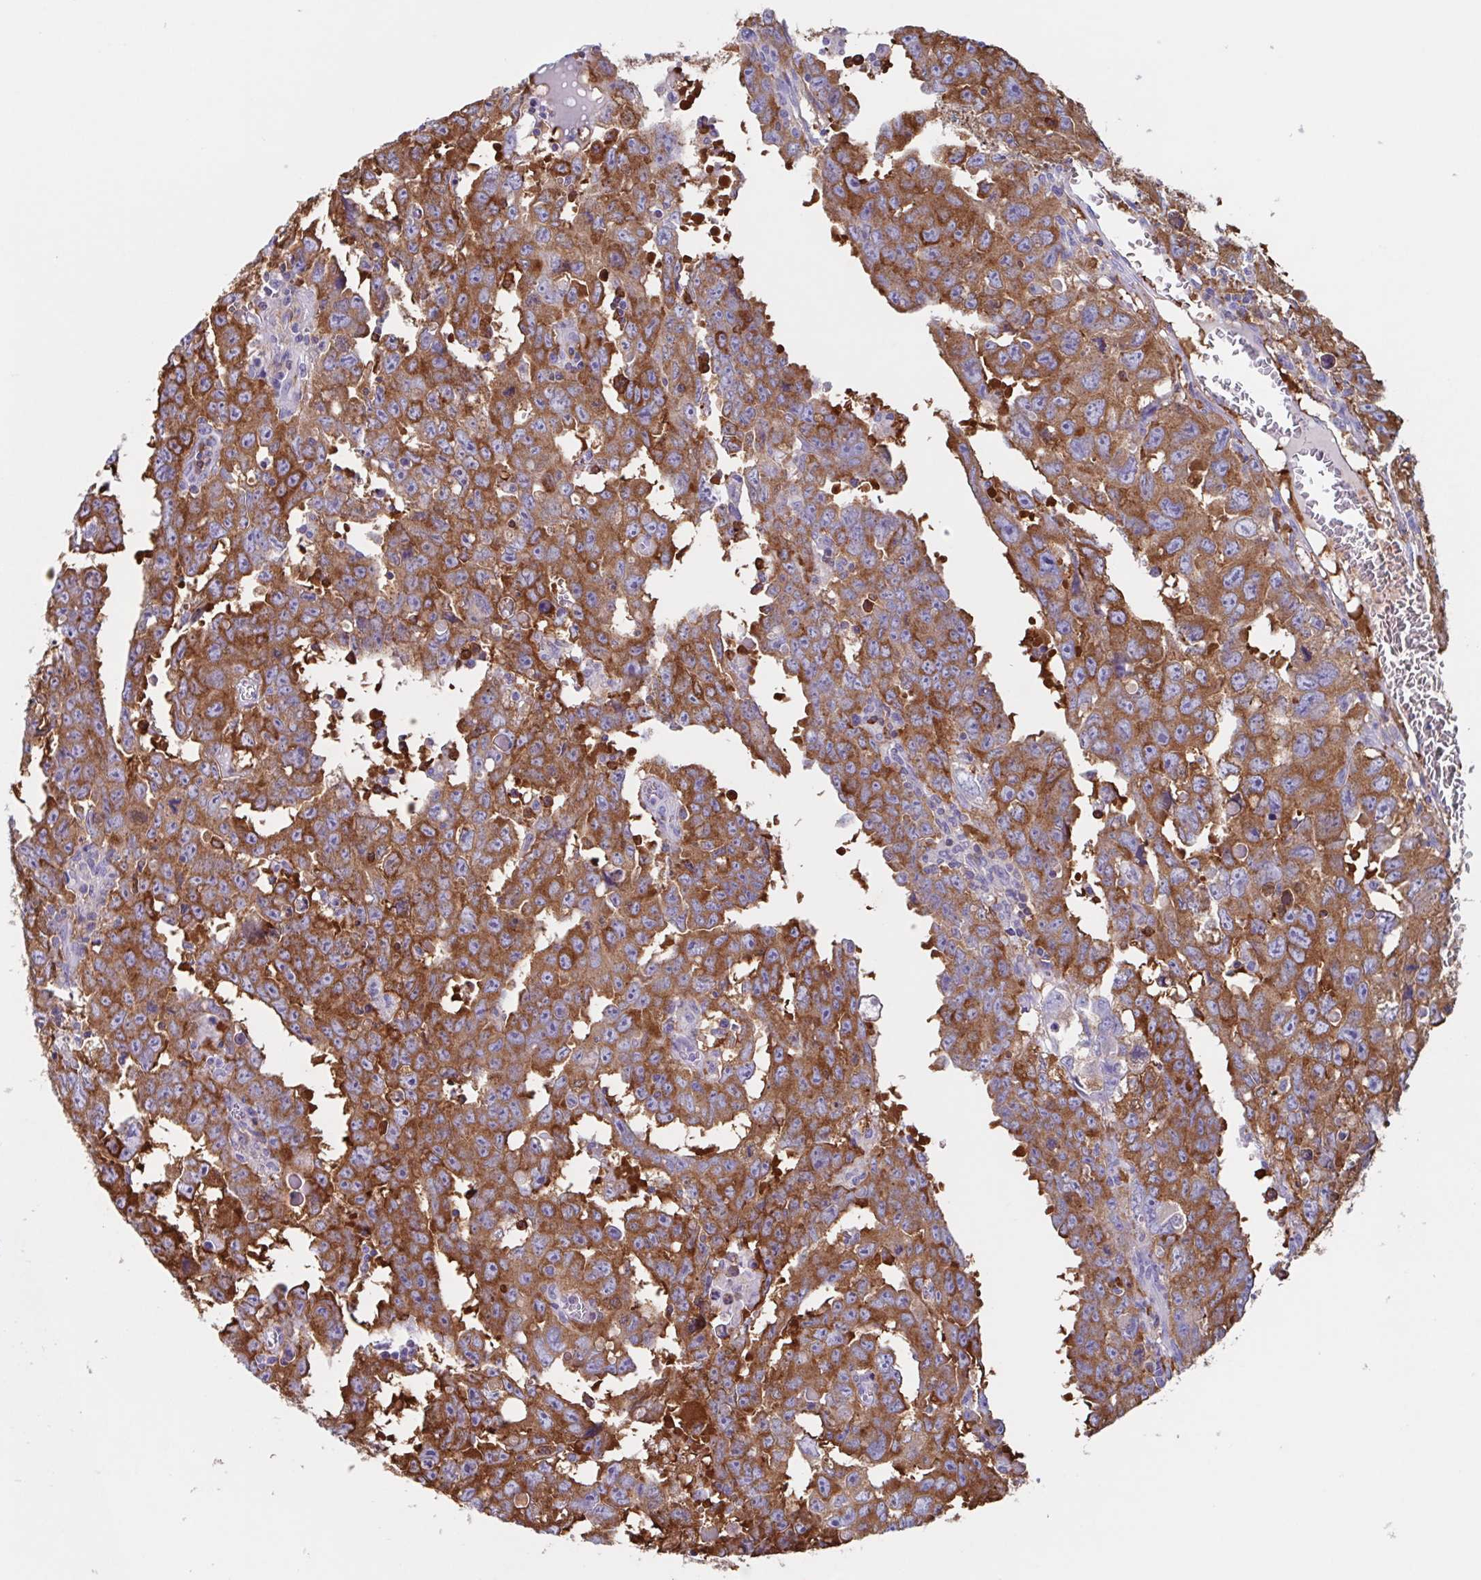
{"staining": {"intensity": "moderate", "quantity": ">75%", "location": "cytoplasmic/membranous"}, "tissue": "testis cancer", "cell_type": "Tumor cells", "image_type": "cancer", "snomed": [{"axis": "morphology", "description": "Carcinoma, Embryonal, NOS"}, {"axis": "topography", "description": "Testis"}], "caption": "Immunohistochemical staining of human testis cancer (embryonal carcinoma) exhibits medium levels of moderate cytoplasmic/membranous staining in about >75% of tumor cells. The protein is stained brown, and the nuclei are stained in blue (DAB IHC with brightfield microscopy, high magnification).", "gene": "TPD52", "patient": {"sex": "male", "age": 22}}